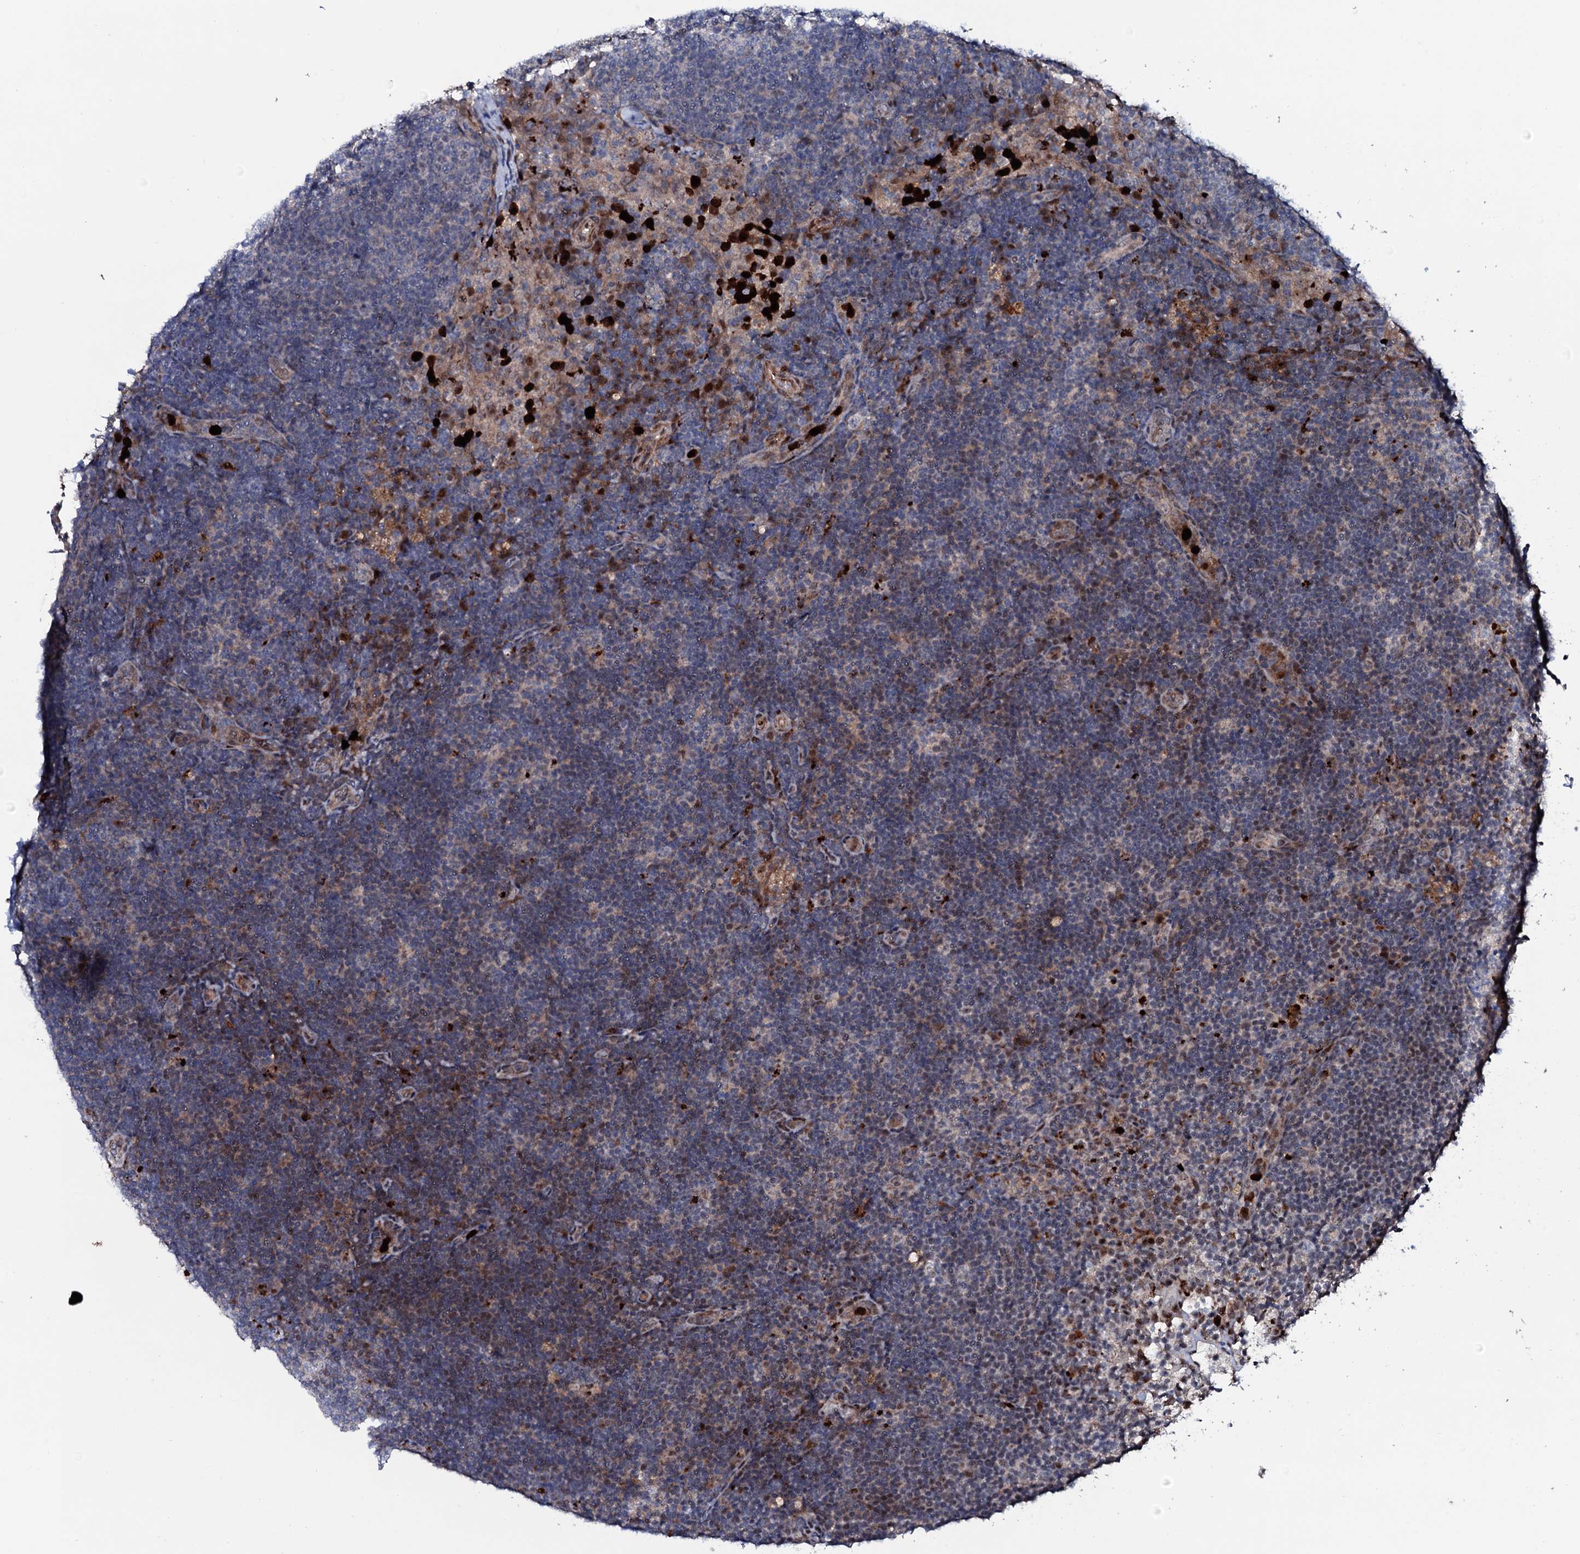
{"staining": {"intensity": "negative", "quantity": "none", "location": "none"}, "tissue": "lymph node", "cell_type": "Germinal center cells", "image_type": "normal", "snomed": [{"axis": "morphology", "description": "Normal tissue, NOS"}, {"axis": "topography", "description": "Lymph node"}], "caption": "Micrograph shows no protein staining in germinal center cells of unremarkable lymph node.", "gene": "COG6", "patient": {"sex": "female", "age": 70}}